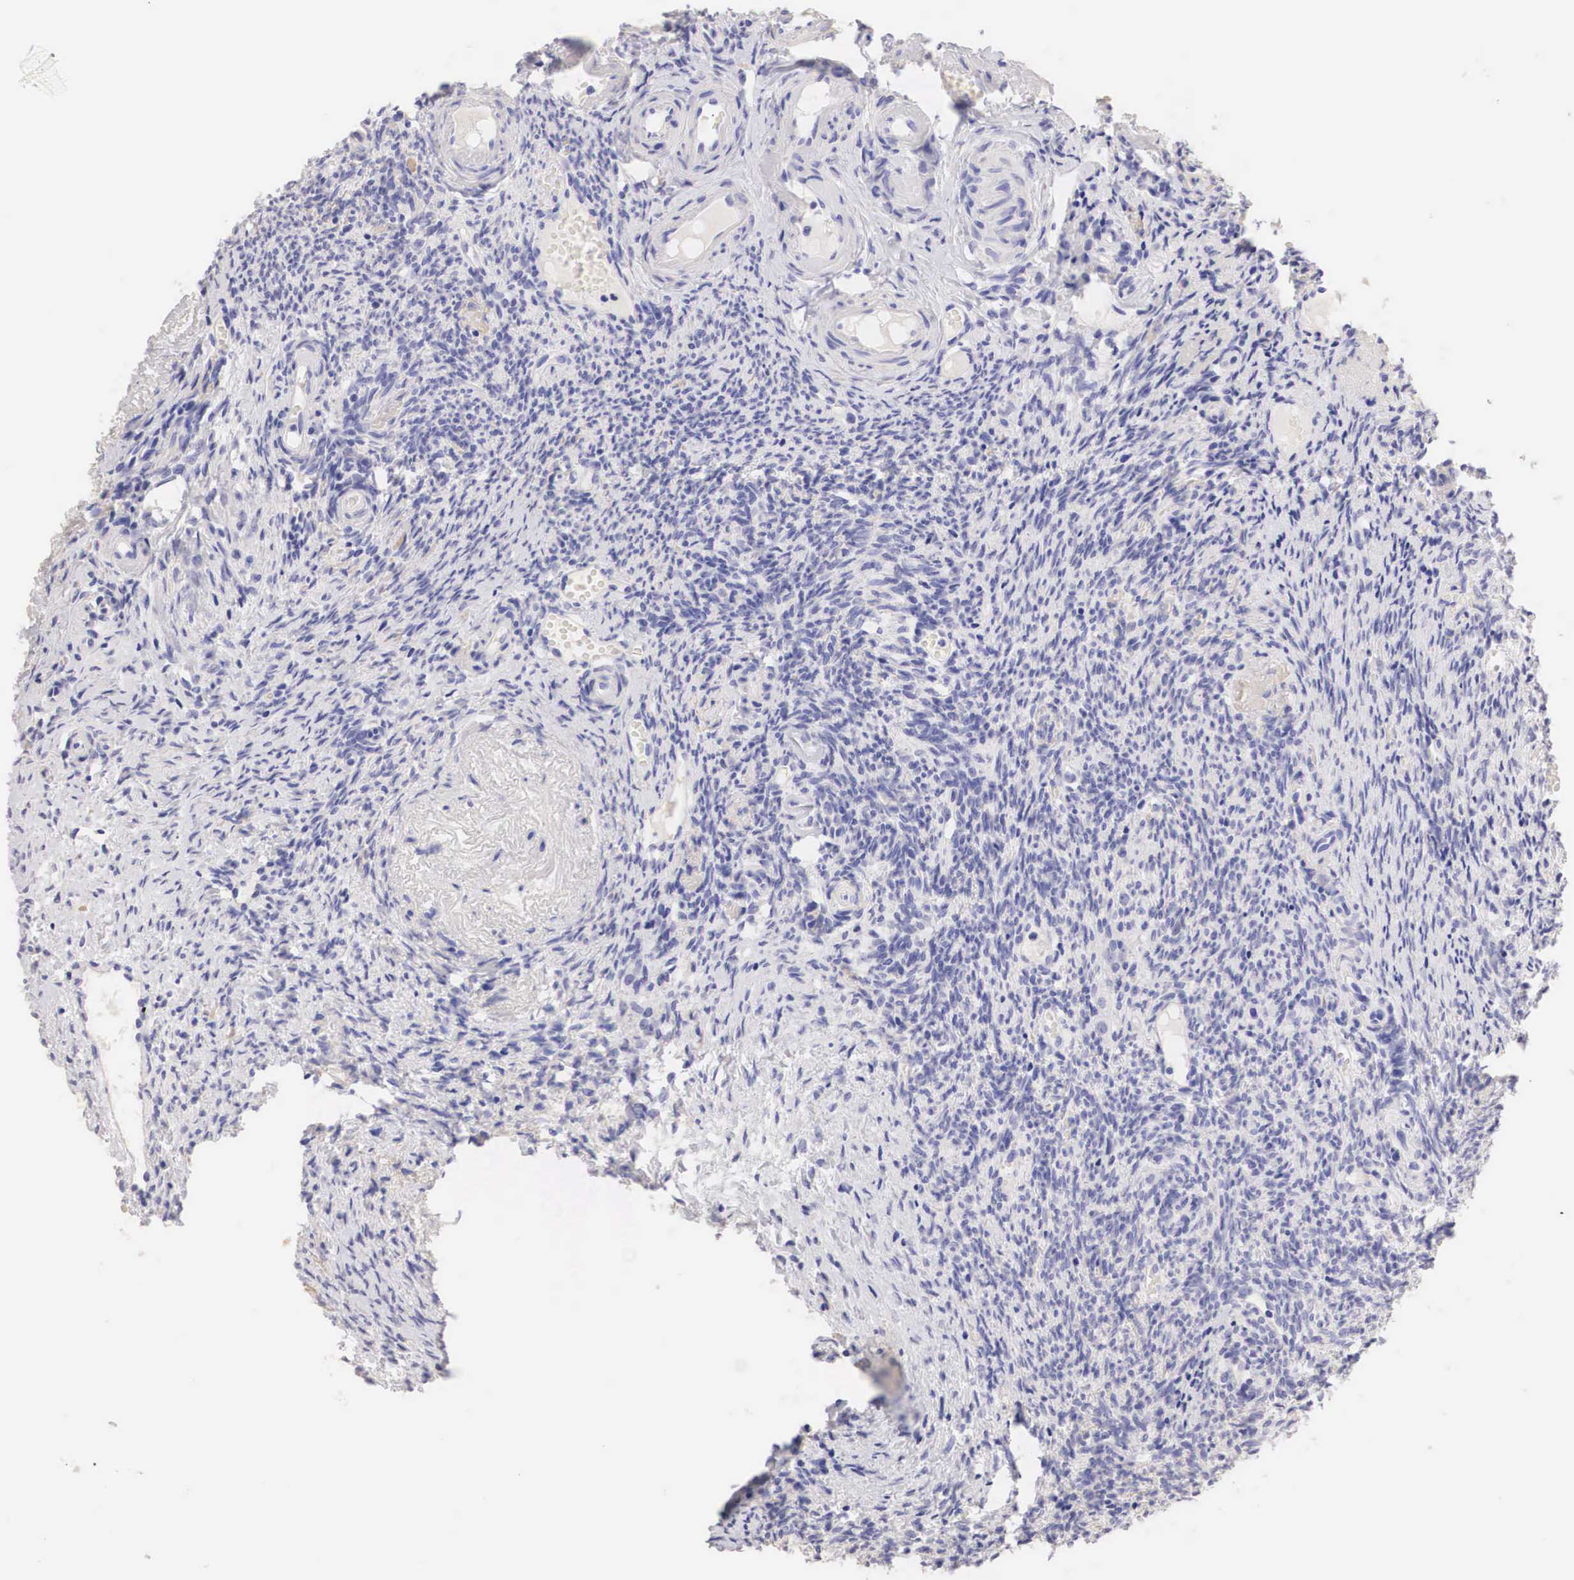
{"staining": {"intensity": "negative", "quantity": "none", "location": "none"}, "tissue": "ovary", "cell_type": "Follicle cells", "image_type": "normal", "snomed": [{"axis": "morphology", "description": "Normal tissue, NOS"}, {"axis": "topography", "description": "Ovary"}], "caption": "High magnification brightfield microscopy of unremarkable ovary stained with DAB (3,3'-diaminobenzidine) (brown) and counterstained with hematoxylin (blue): follicle cells show no significant staining. The staining was performed using DAB to visualize the protein expression in brown, while the nuclei were stained in blue with hematoxylin (Magnification: 20x).", "gene": "ERBB2", "patient": {"sex": "female", "age": 63}}